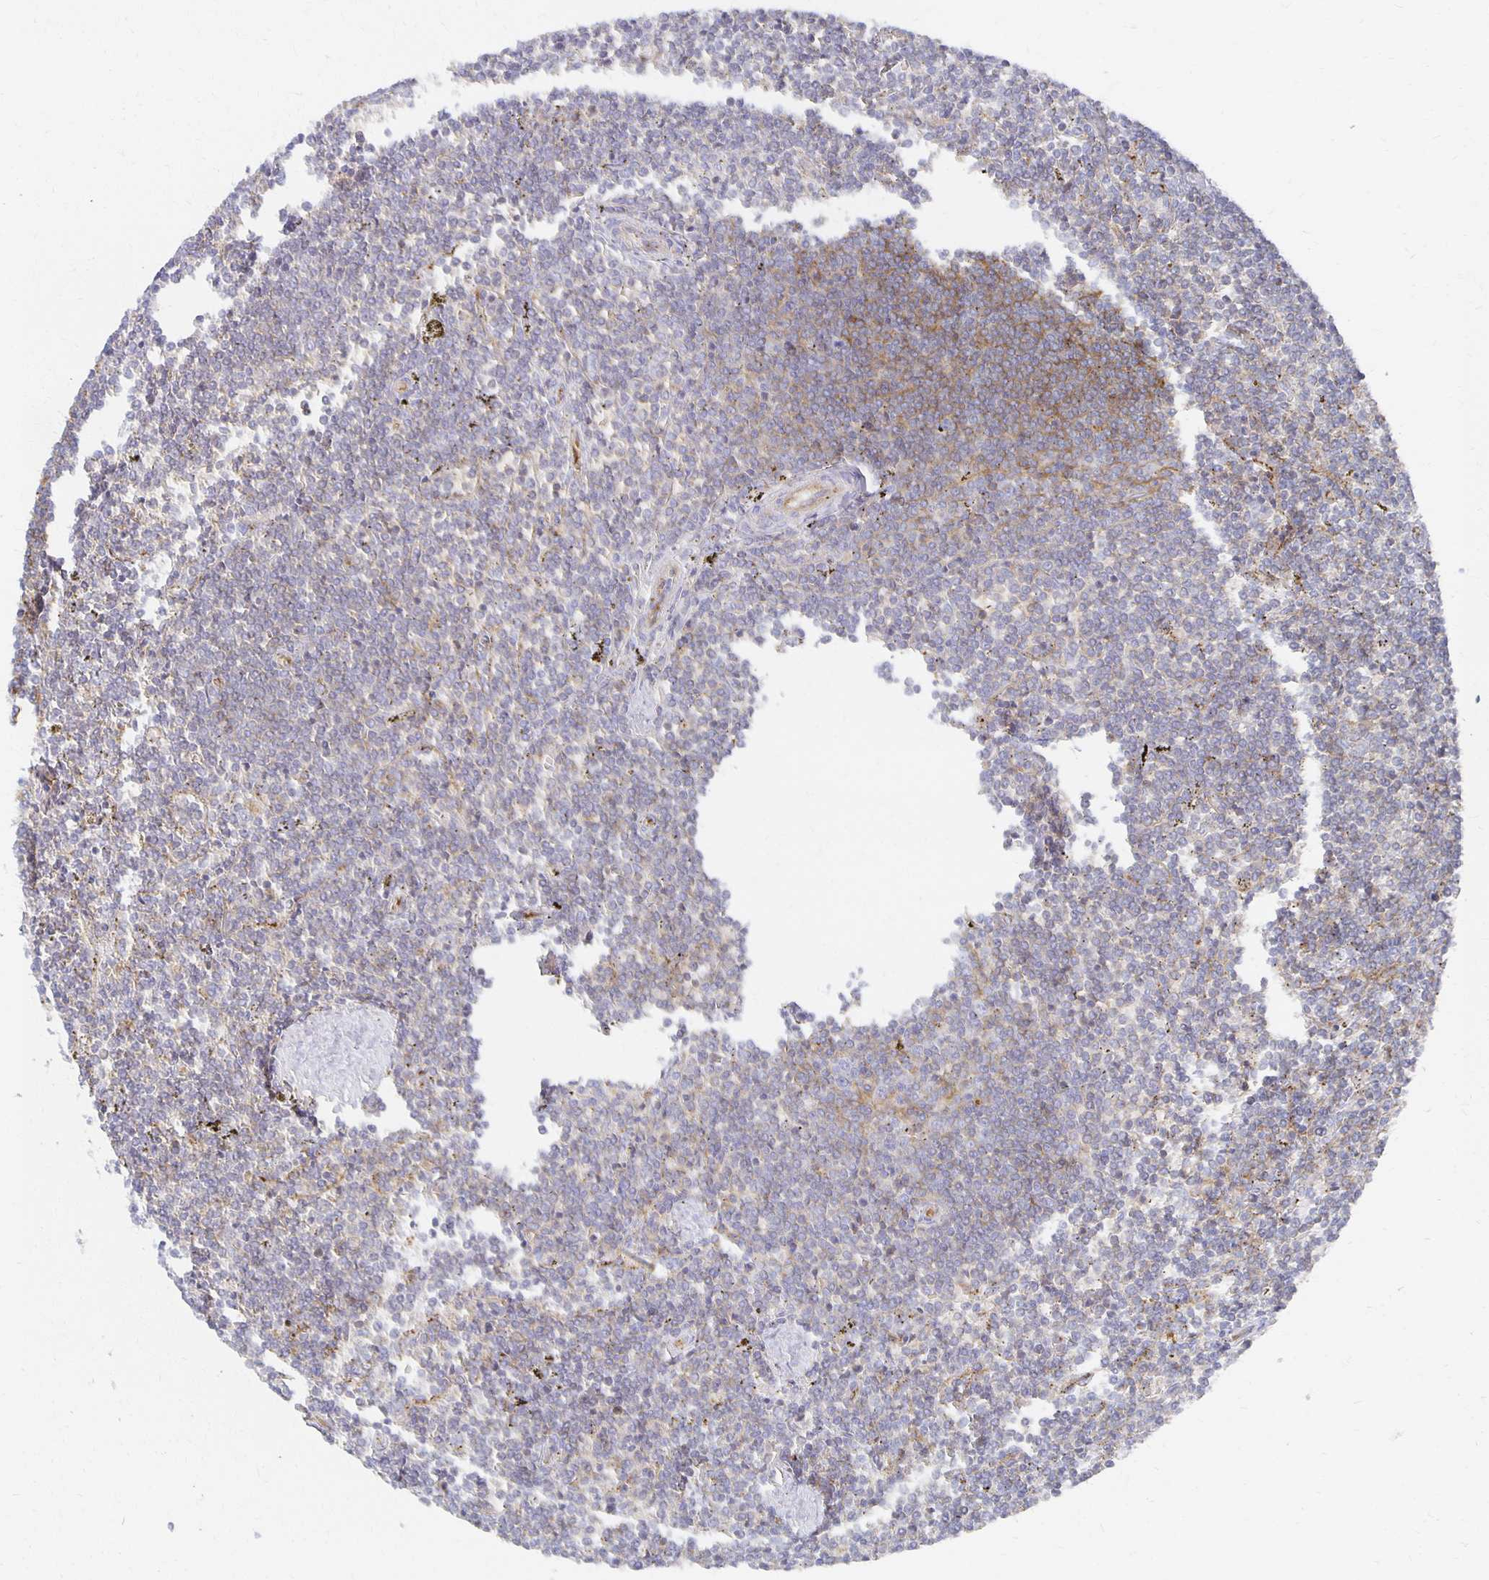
{"staining": {"intensity": "negative", "quantity": "none", "location": "none"}, "tissue": "lymphoma", "cell_type": "Tumor cells", "image_type": "cancer", "snomed": [{"axis": "morphology", "description": "Malignant lymphoma, non-Hodgkin's type, Low grade"}, {"axis": "topography", "description": "Spleen"}], "caption": "Immunohistochemistry (IHC) of human lymphoma exhibits no positivity in tumor cells.", "gene": "TAAR1", "patient": {"sex": "male", "age": 78}}